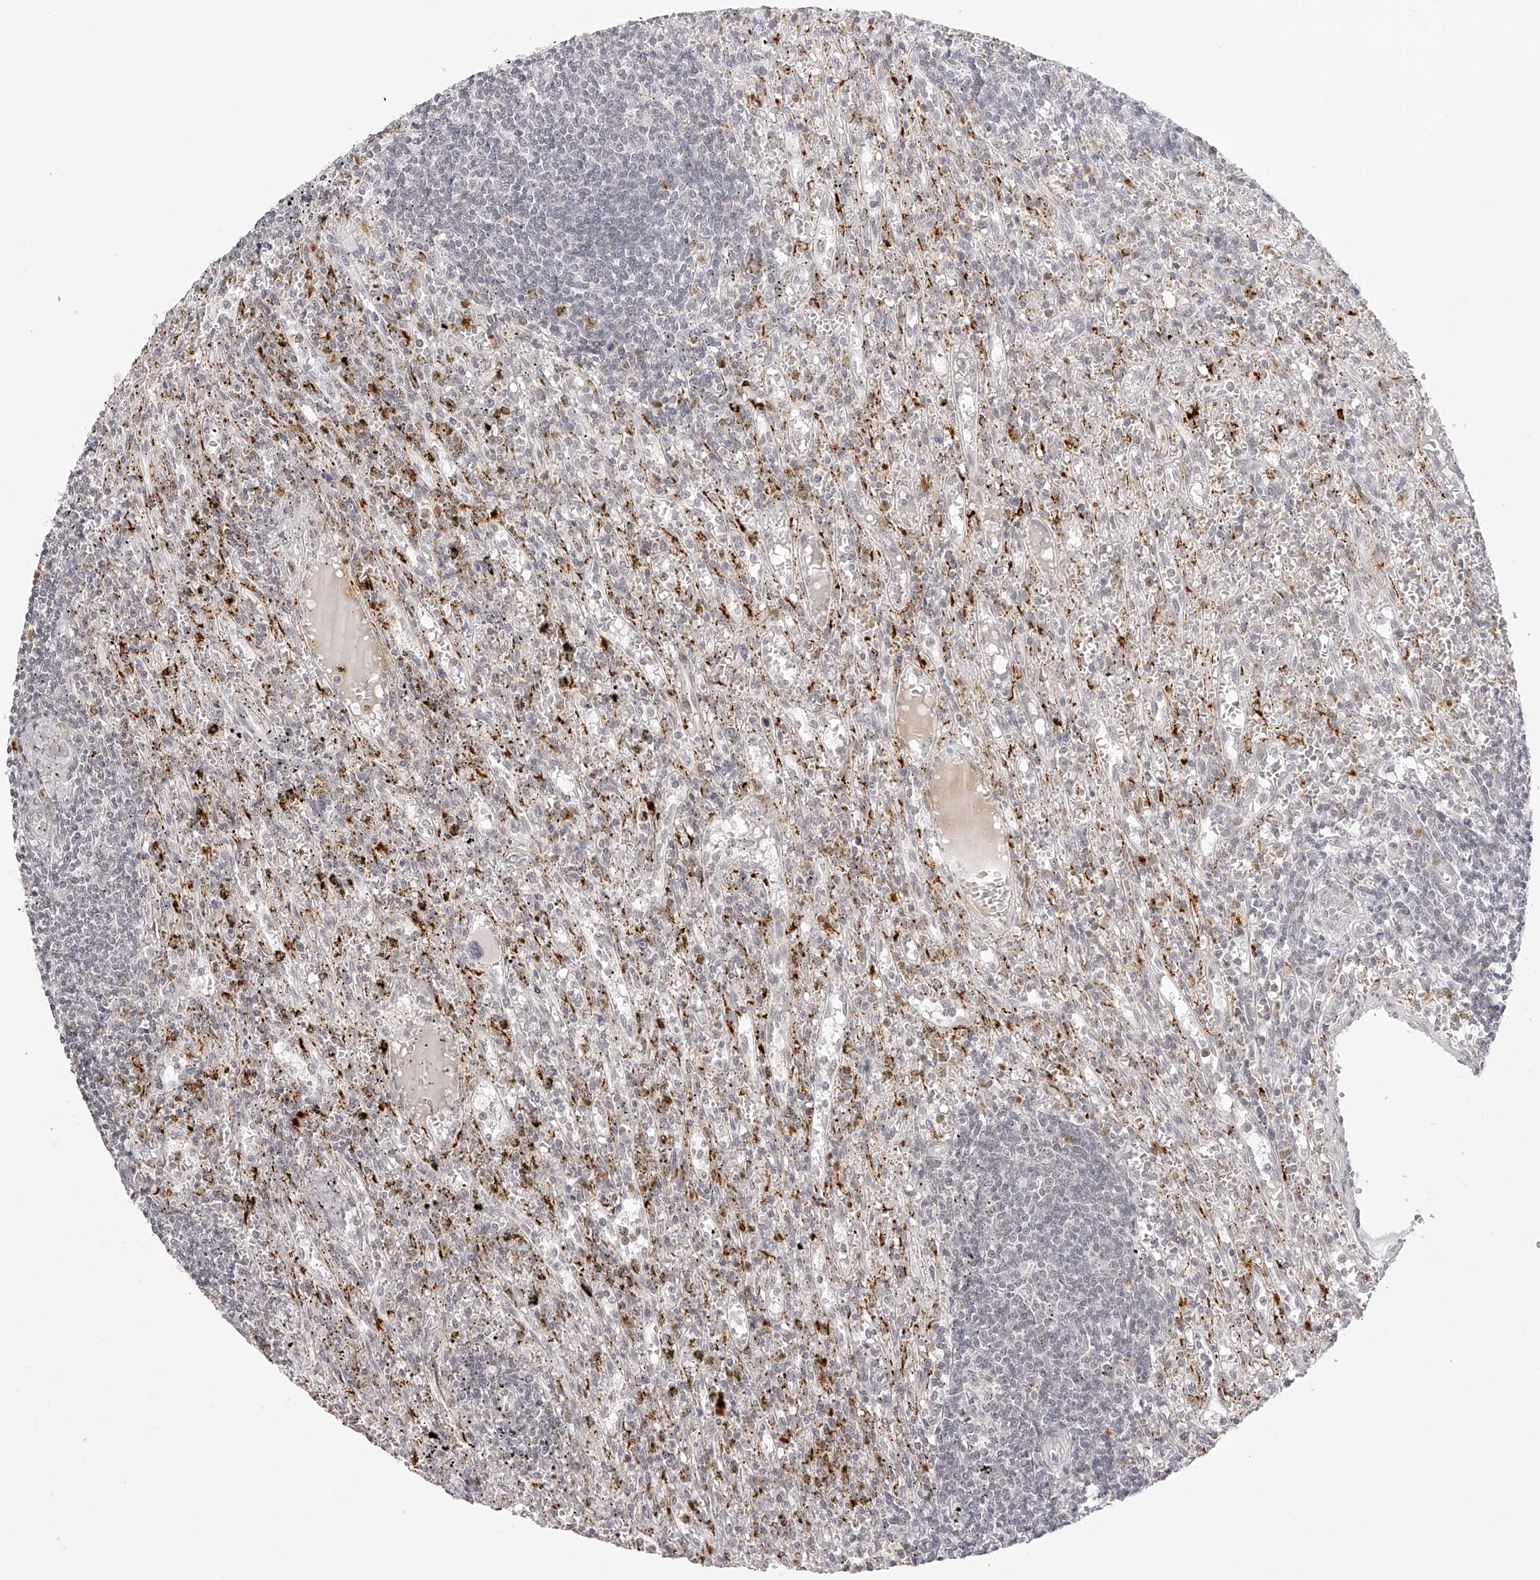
{"staining": {"intensity": "negative", "quantity": "none", "location": "none"}, "tissue": "lymphoma", "cell_type": "Tumor cells", "image_type": "cancer", "snomed": [{"axis": "morphology", "description": "Malignant lymphoma, non-Hodgkin's type, Low grade"}, {"axis": "topography", "description": "Spleen"}], "caption": "The histopathology image exhibits no staining of tumor cells in lymphoma. The staining is performed using DAB (3,3'-diaminobenzidine) brown chromogen with nuclei counter-stained in using hematoxylin.", "gene": "PLEKHG1", "patient": {"sex": "male", "age": 76}}